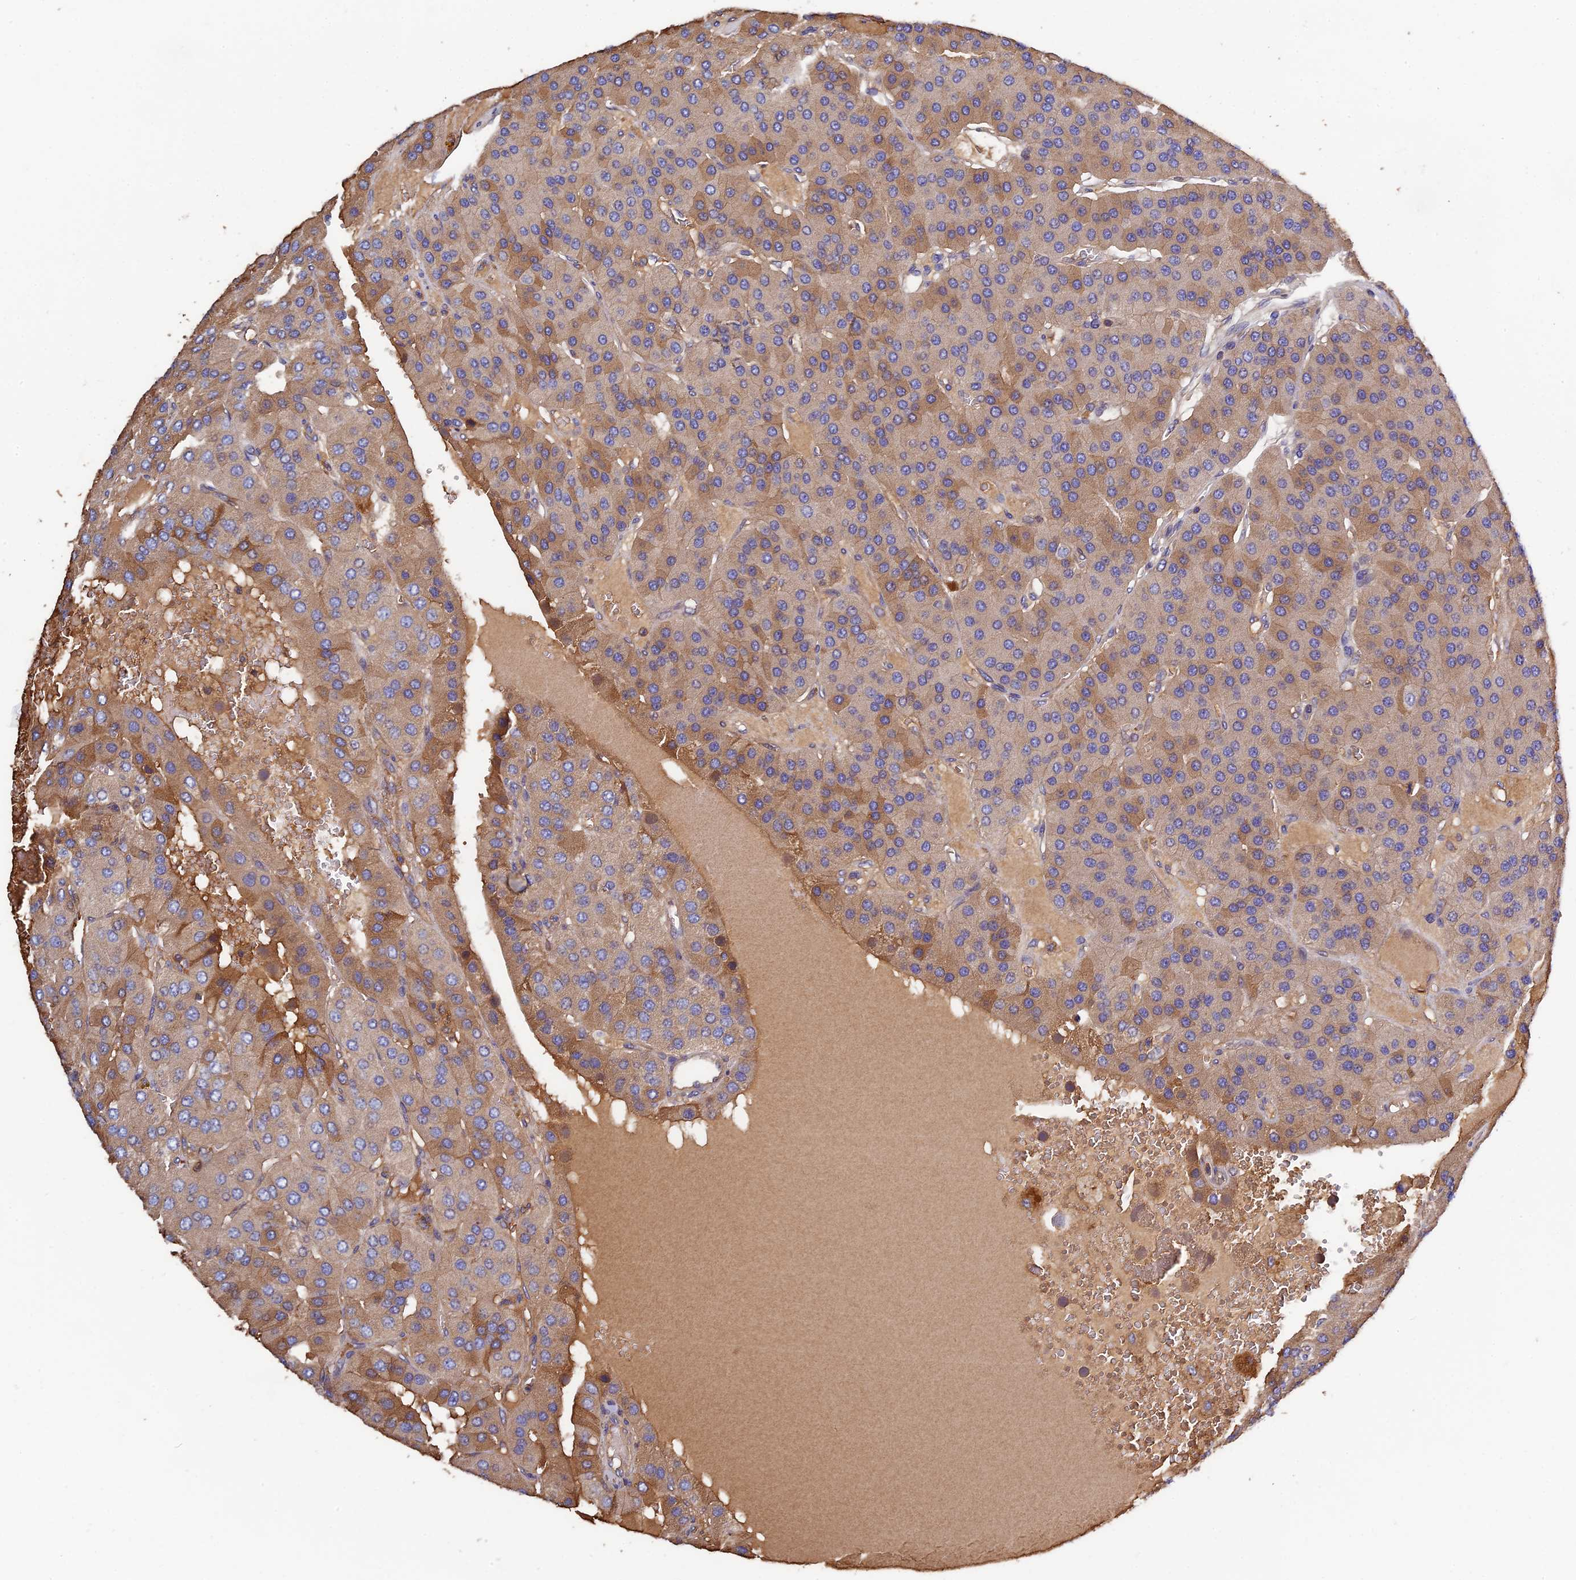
{"staining": {"intensity": "moderate", "quantity": "<25%", "location": "cytoplasmic/membranous"}, "tissue": "parathyroid gland", "cell_type": "Glandular cells", "image_type": "normal", "snomed": [{"axis": "morphology", "description": "Normal tissue, NOS"}, {"axis": "morphology", "description": "Adenoma, NOS"}, {"axis": "topography", "description": "Parathyroid gland"}], "caption": "An image of human parathyroid gland stained for a protein demonstrates moderate cytoplasmic/membranous brown staining in glandular cells. The protein is stained brown, and the nuclei are stained in blue (DAB (3,3'-diaminobenzidine) IHC with brightfield microscopy, high magnification).", "gene": "CCDC153", "patient": {"sex": "female", "age": 86}}